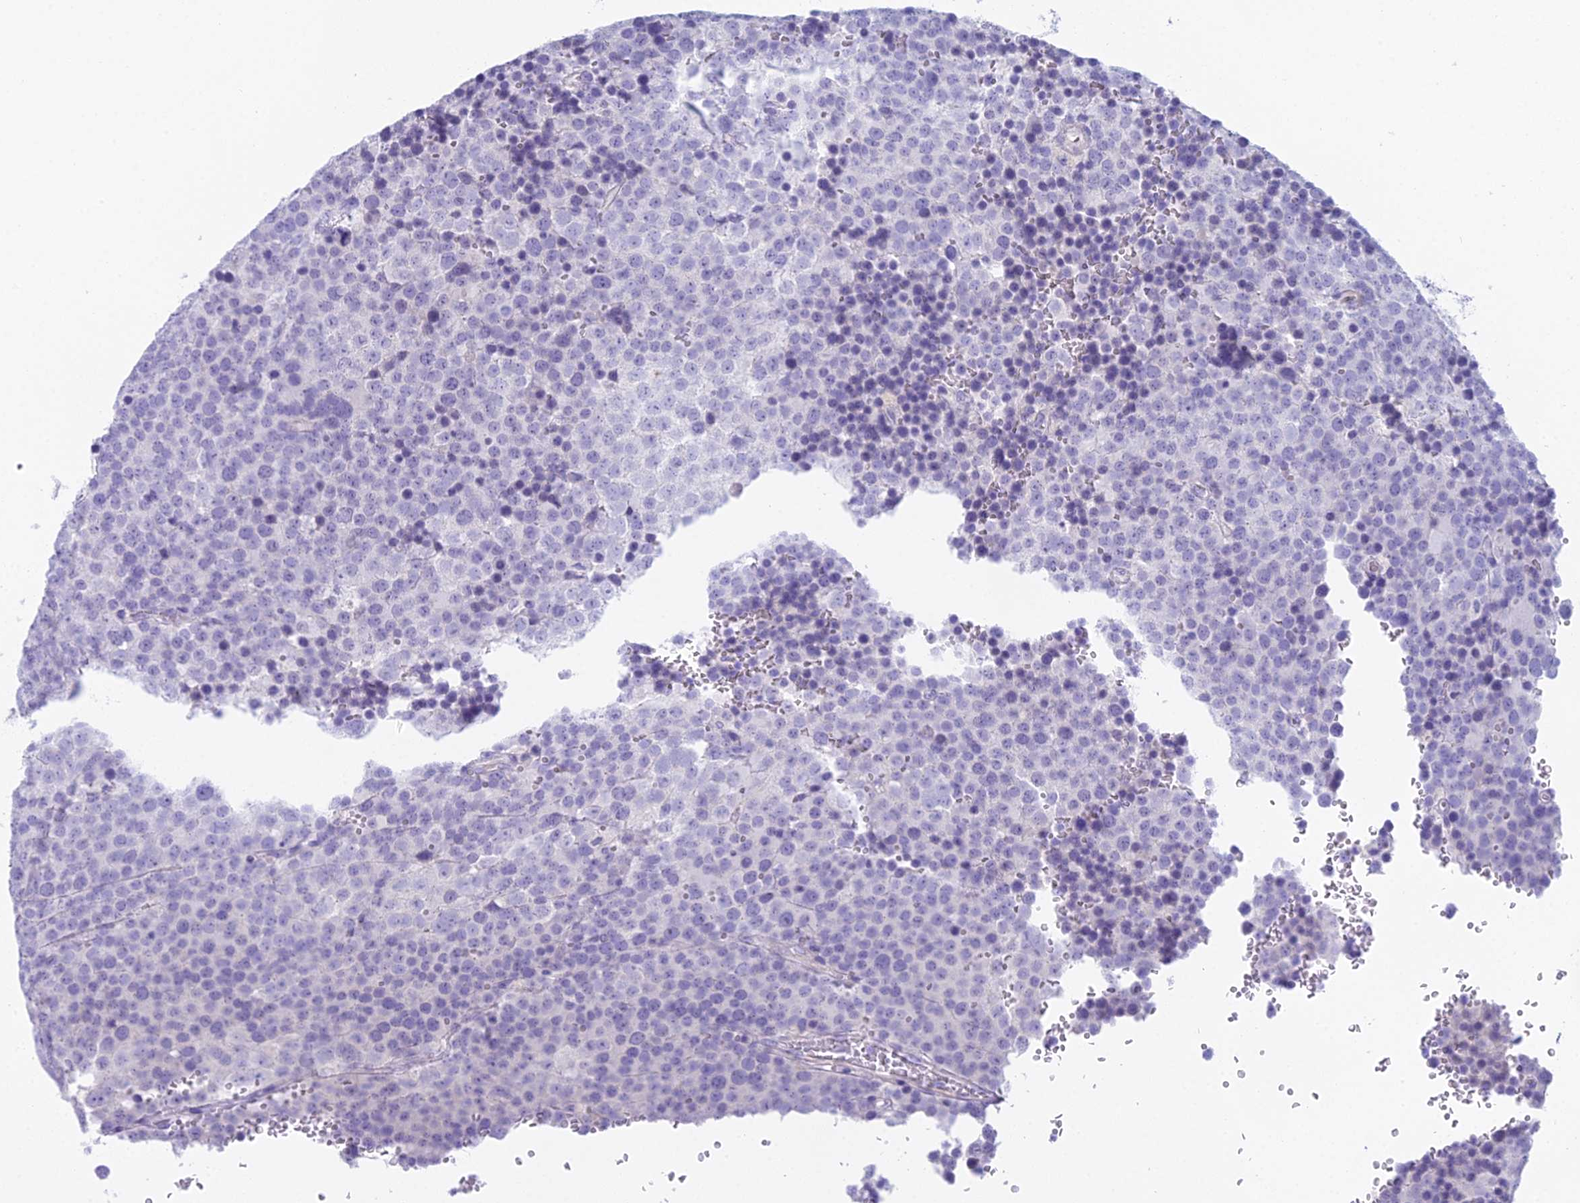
{"staining": {"intensity": "negative", "quantity": "none", "location": "none"}, "tissue": "testis cancer", "cell_type": "Tumor cells", "image_type": "cancer", "snomed": [{"axis": "morphology", "description": "Seminoma, NOS"}, {"axis": "topography", "description": "Testis"}], "caption": "Tumor cells are negative for brown protein staining in testis cancer.", "gene": "UNC80", "patient": {"sex": "male", "age": 71}}